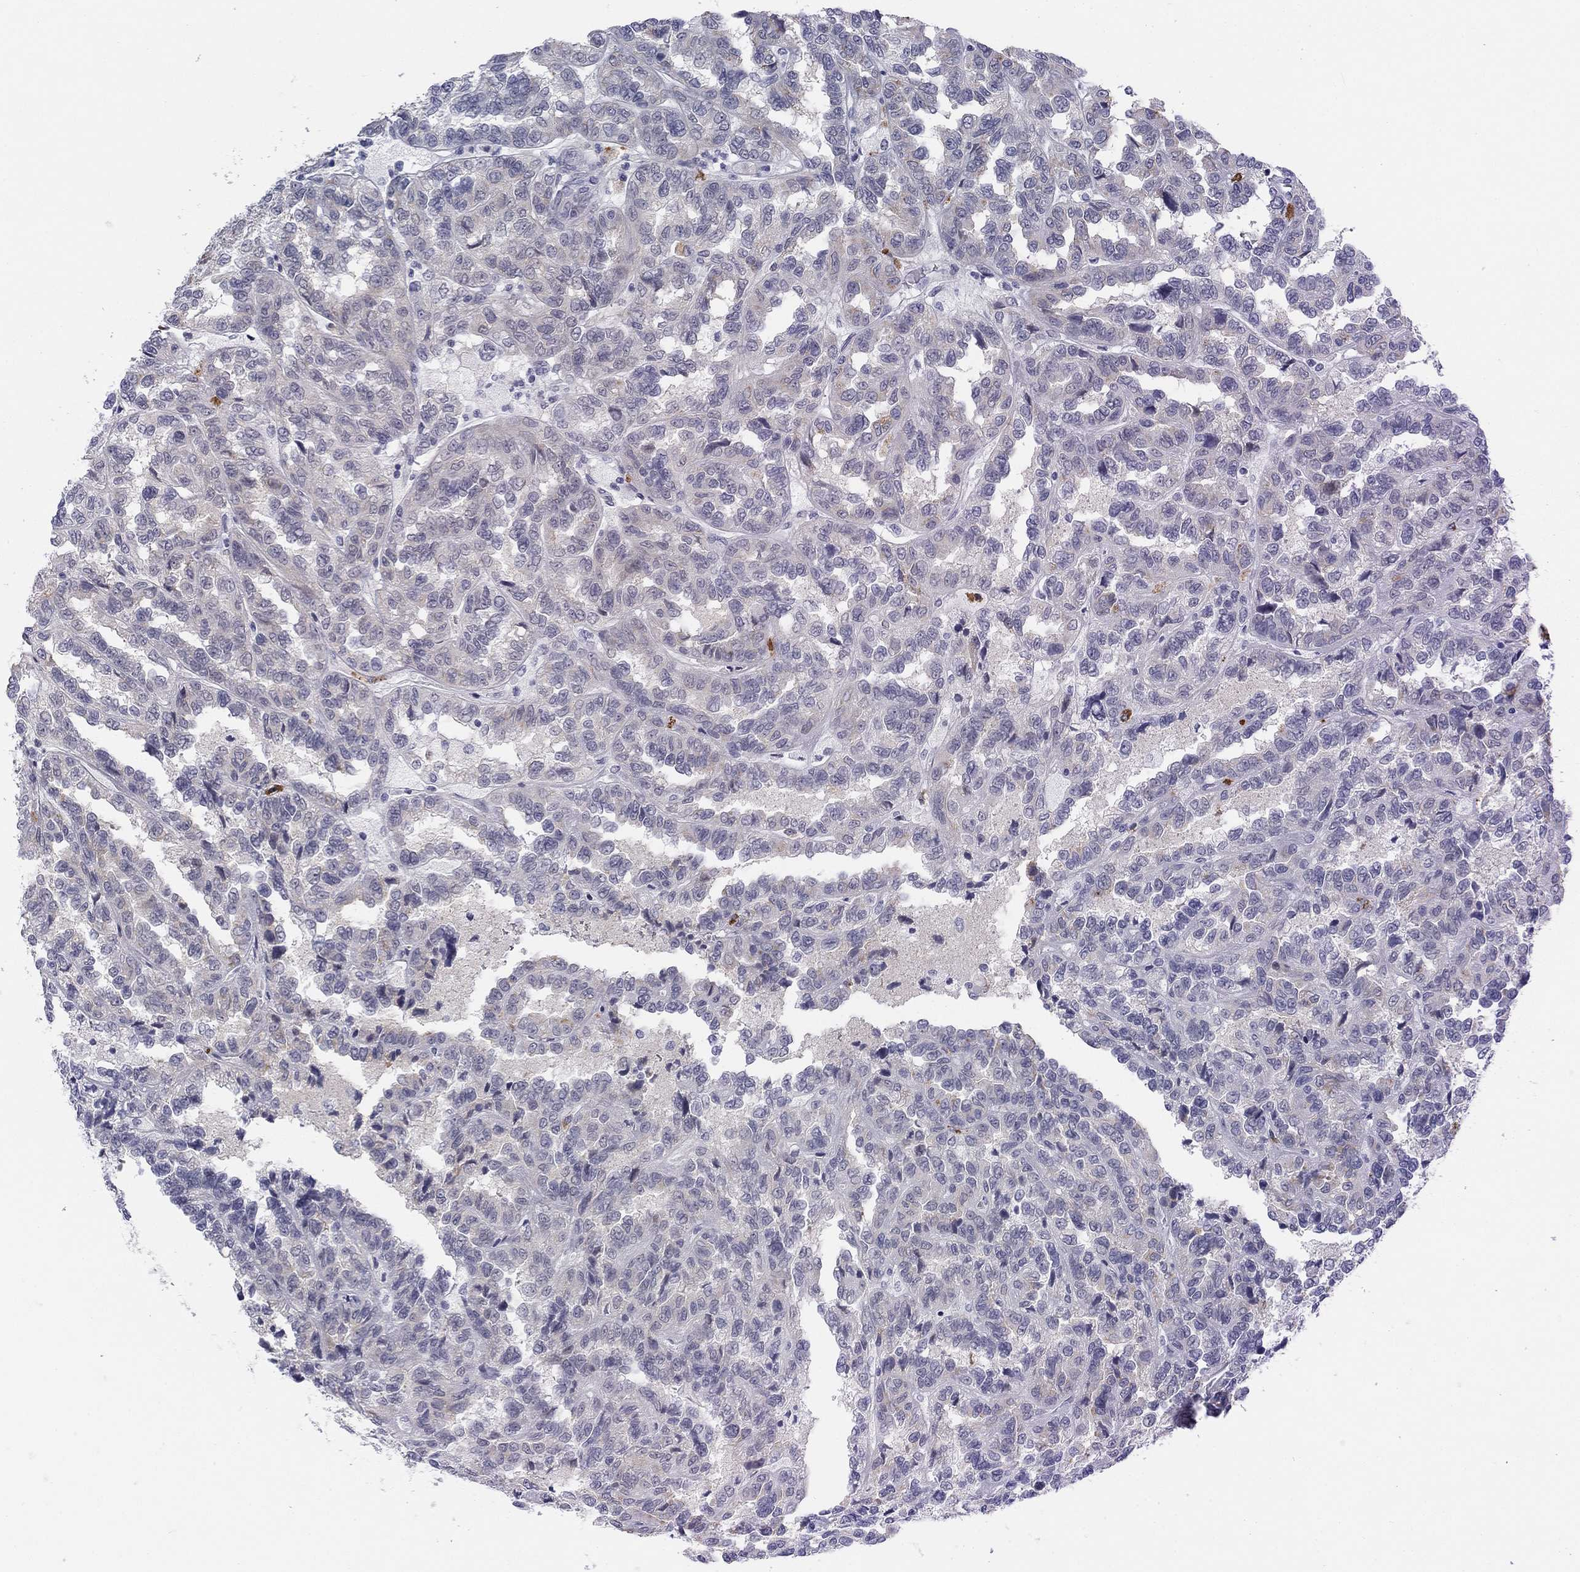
{"staining": {"intensity": "negative", "quantity": "none", "location": "none"}, "tissue": "renal cancer", "cell_type": "Tumor cells", "image_type": "cancer", "snomed": [{"axis": "morphology", "description": "Adenocarcinoma, NOS"}, {"axis": "topography", "description": "Kidney"}], "caption": "This is an immunohistochemistry image of renal cancer (adenocarcinoma). There is no positivity in tumor cells.", "gene": "DNAL1", "patient": {"sex": "male", "age": 79}}